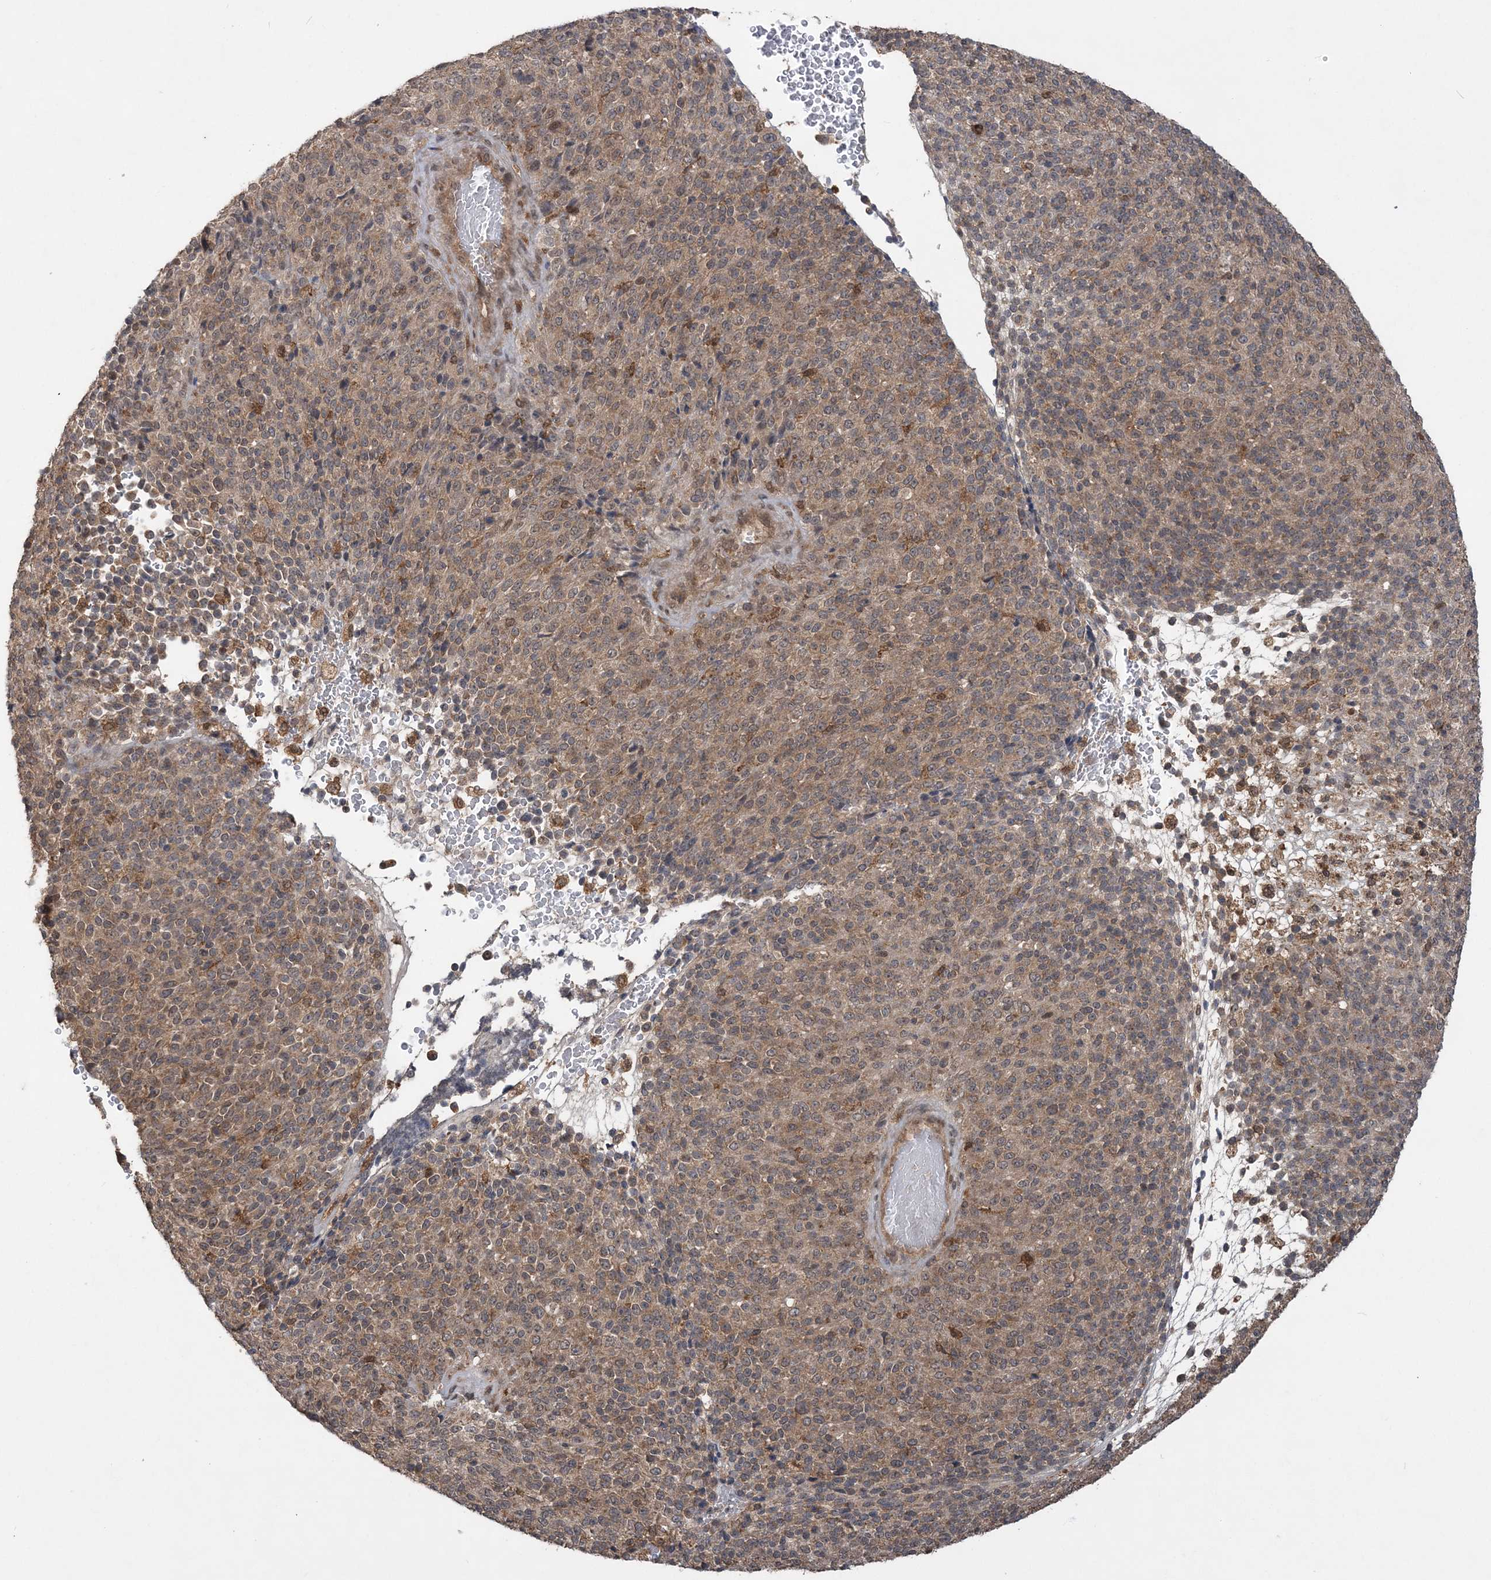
{"staining": {"intensity": "moderate", "quantity": ">75%", "location": "cytoplasmic/membranous"}, "tissue": "melanoma", "cell_type": "Tumor cells", "image_type": "cancer", "snomed": [{"axis": "morphology", "description": "Malignant melanoma, Metastatic site"}, {"axis": "topography", "description": "Brain"}], "caption": "The immunohistochemical stain labels moderate cytoplasmic/membranous expression in tumor cells of malignant melanoma (metastatic site) tissue.", "gene": "LACC1", "patient": {"sex": "female", "age": 56}}